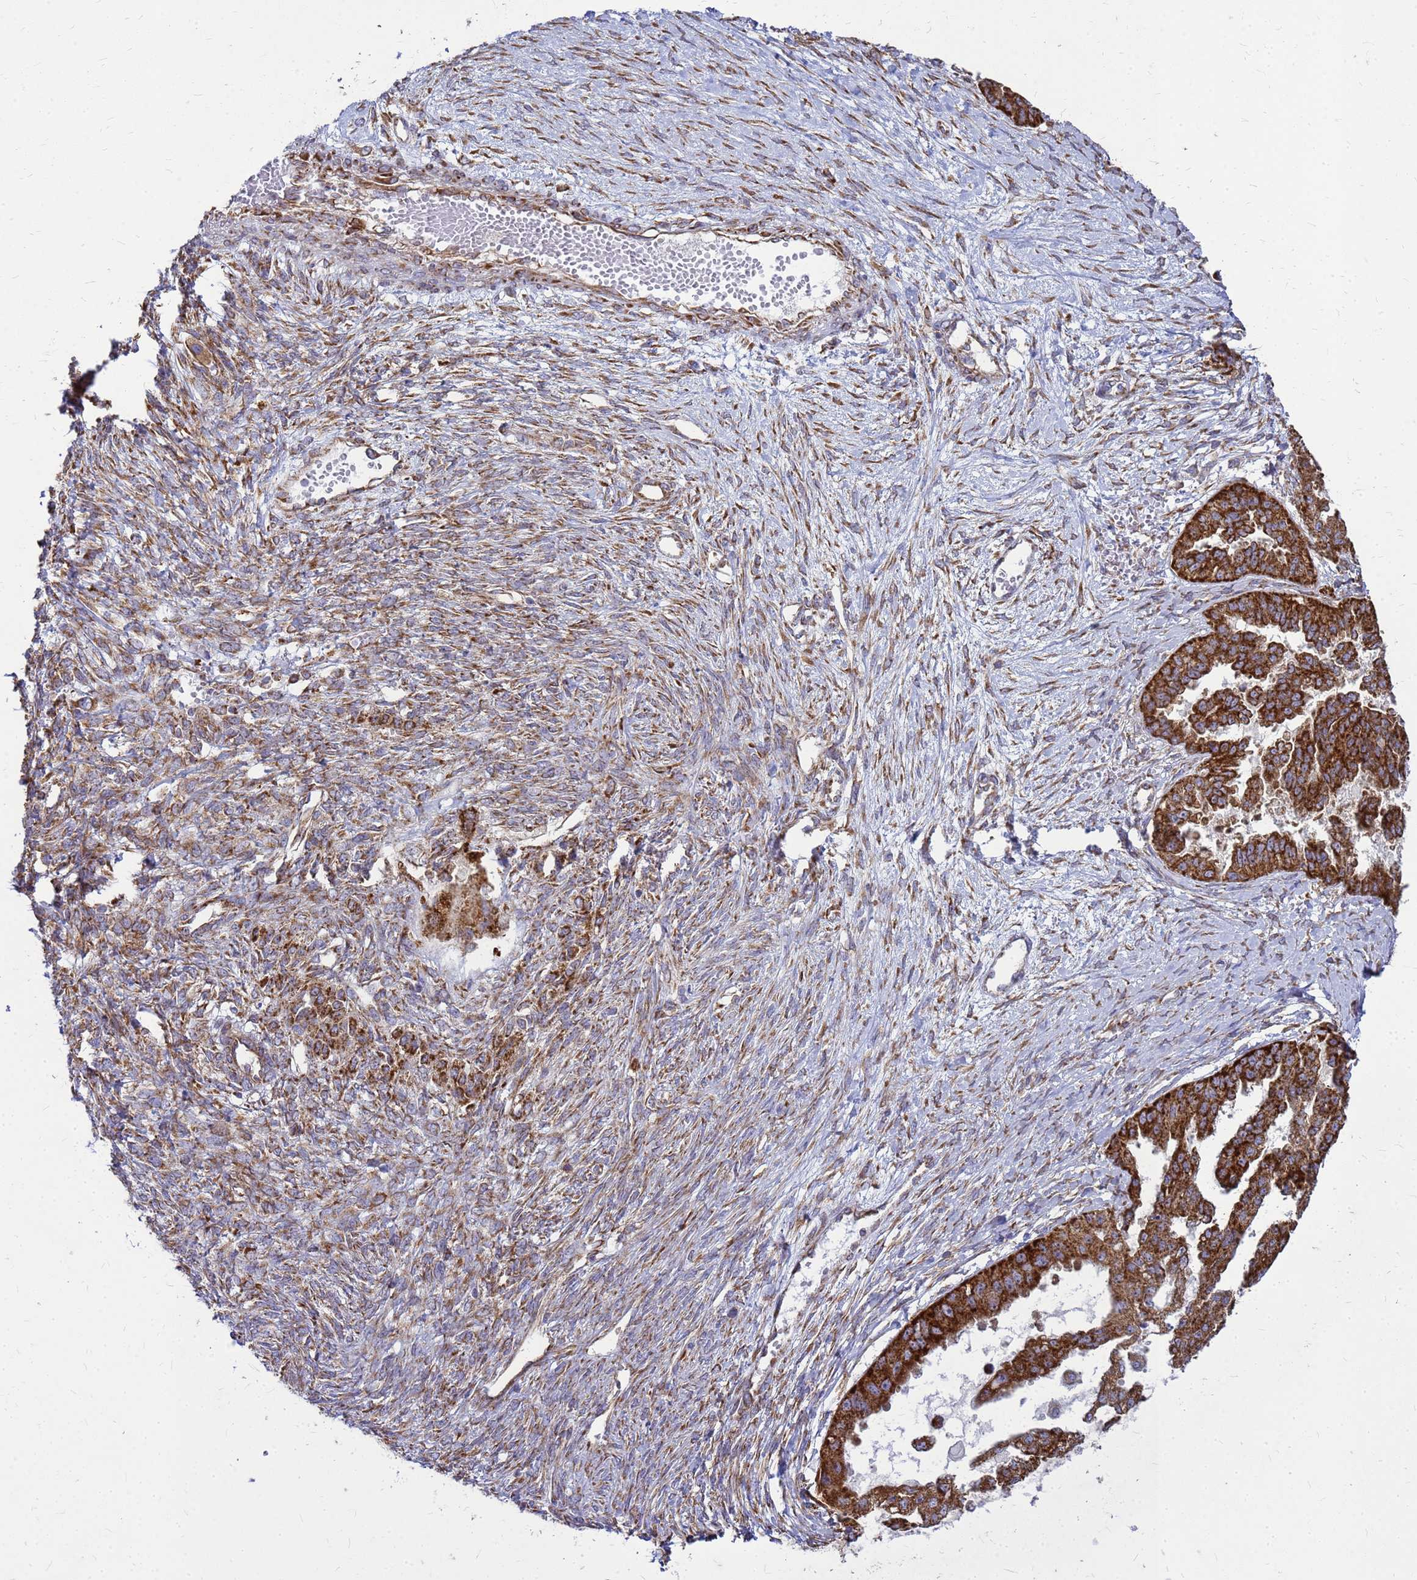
{"staining": {"intensity": "strong", "quantity": ">75%", "location": "cytoplasmic/membranous"}, "tissue": "ovarian cancer", "cell_type": "Tumor cells", "image_type": "cancer", "snomed": [{"axis": "morphology", "description": "Cystadenocarcinoma, serous, NOS"}, {"axis": "topography", "description": "Ovary"}], "caption": "A photomicrograph of ovarian cancer stained for a protein demonstrates strong cytoplasmic/membranous brown staining in tumor cells.", "gene": "FSTL4", "patient": {"sex": "female", "age": 58}}